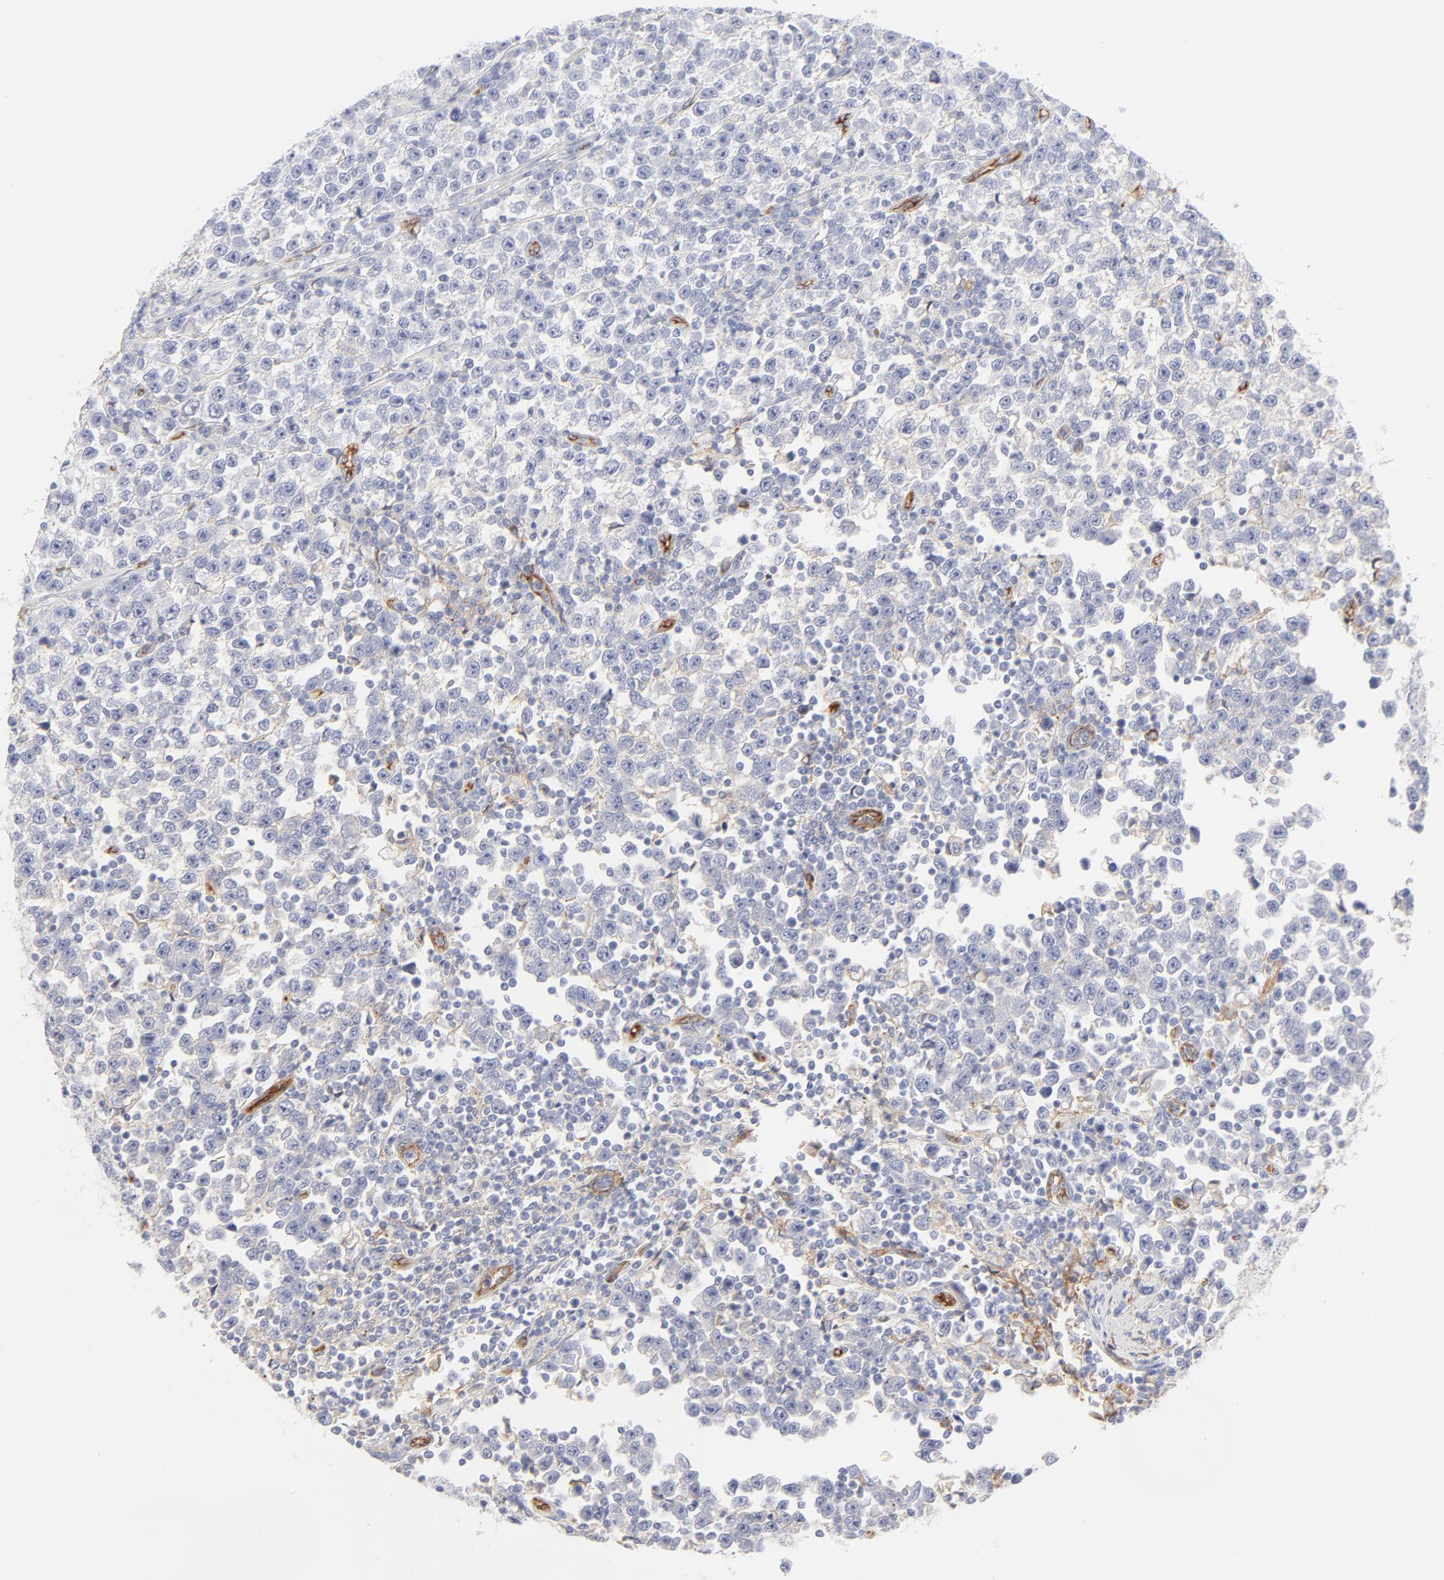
{"staining": {"intensity": "negative", "quantity": "none", "location": "none"}, "tissue": "testis cancer", "cell_type": "Tumor cells", "image_type": "cancer", "snomed": [{"axis": "morphology", "description": "Seminoma, NOS"}, {"axis": "topography", "description": "Testis"}], "caption": "Immunohistochemistry of human testis cancer (seminoma) exhibits no expression in tumor cells.", "gene": "ITGA5", "patient": {"sex": "male", "age": 43}}